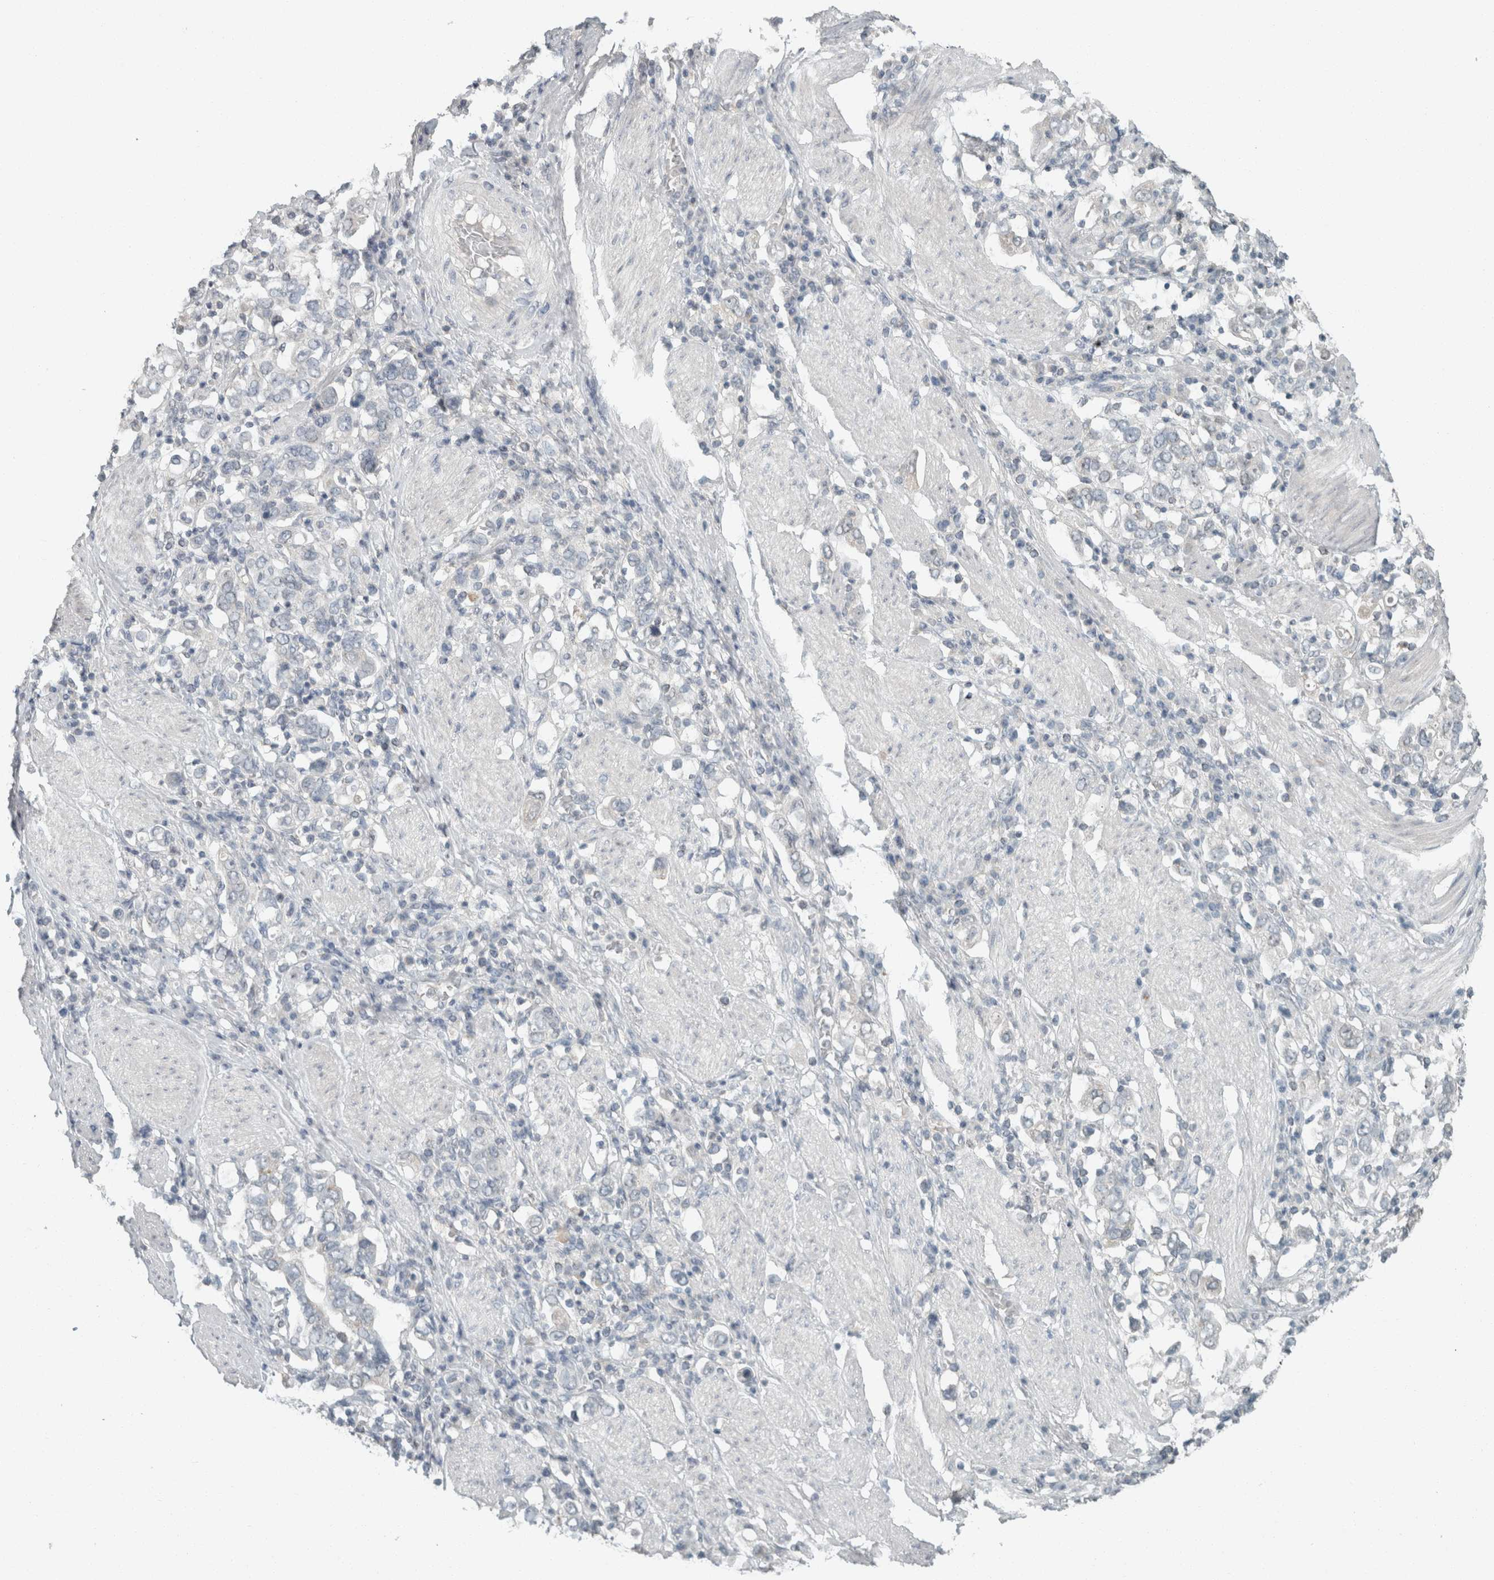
{"staining": {"intensity": "negative", "quantity": "none", "location": "none"}, "tissue": "stomach cancer", "cell_type": "Tumor cells", "image_type": "cancer", "snomed": [{"axis": "morphology", "description": "Adenocarcinoma, NOS"}, {"axis": "topography", "description": "Stomach, upper"}], "caption": "The immunohistochemistry (IHC) micrograph has no significant staining in tumor cells of adenocarcinoma (stomach) tissue.", "gene": "TRIT1", "patient": {"sex": "male", "age": 62}}